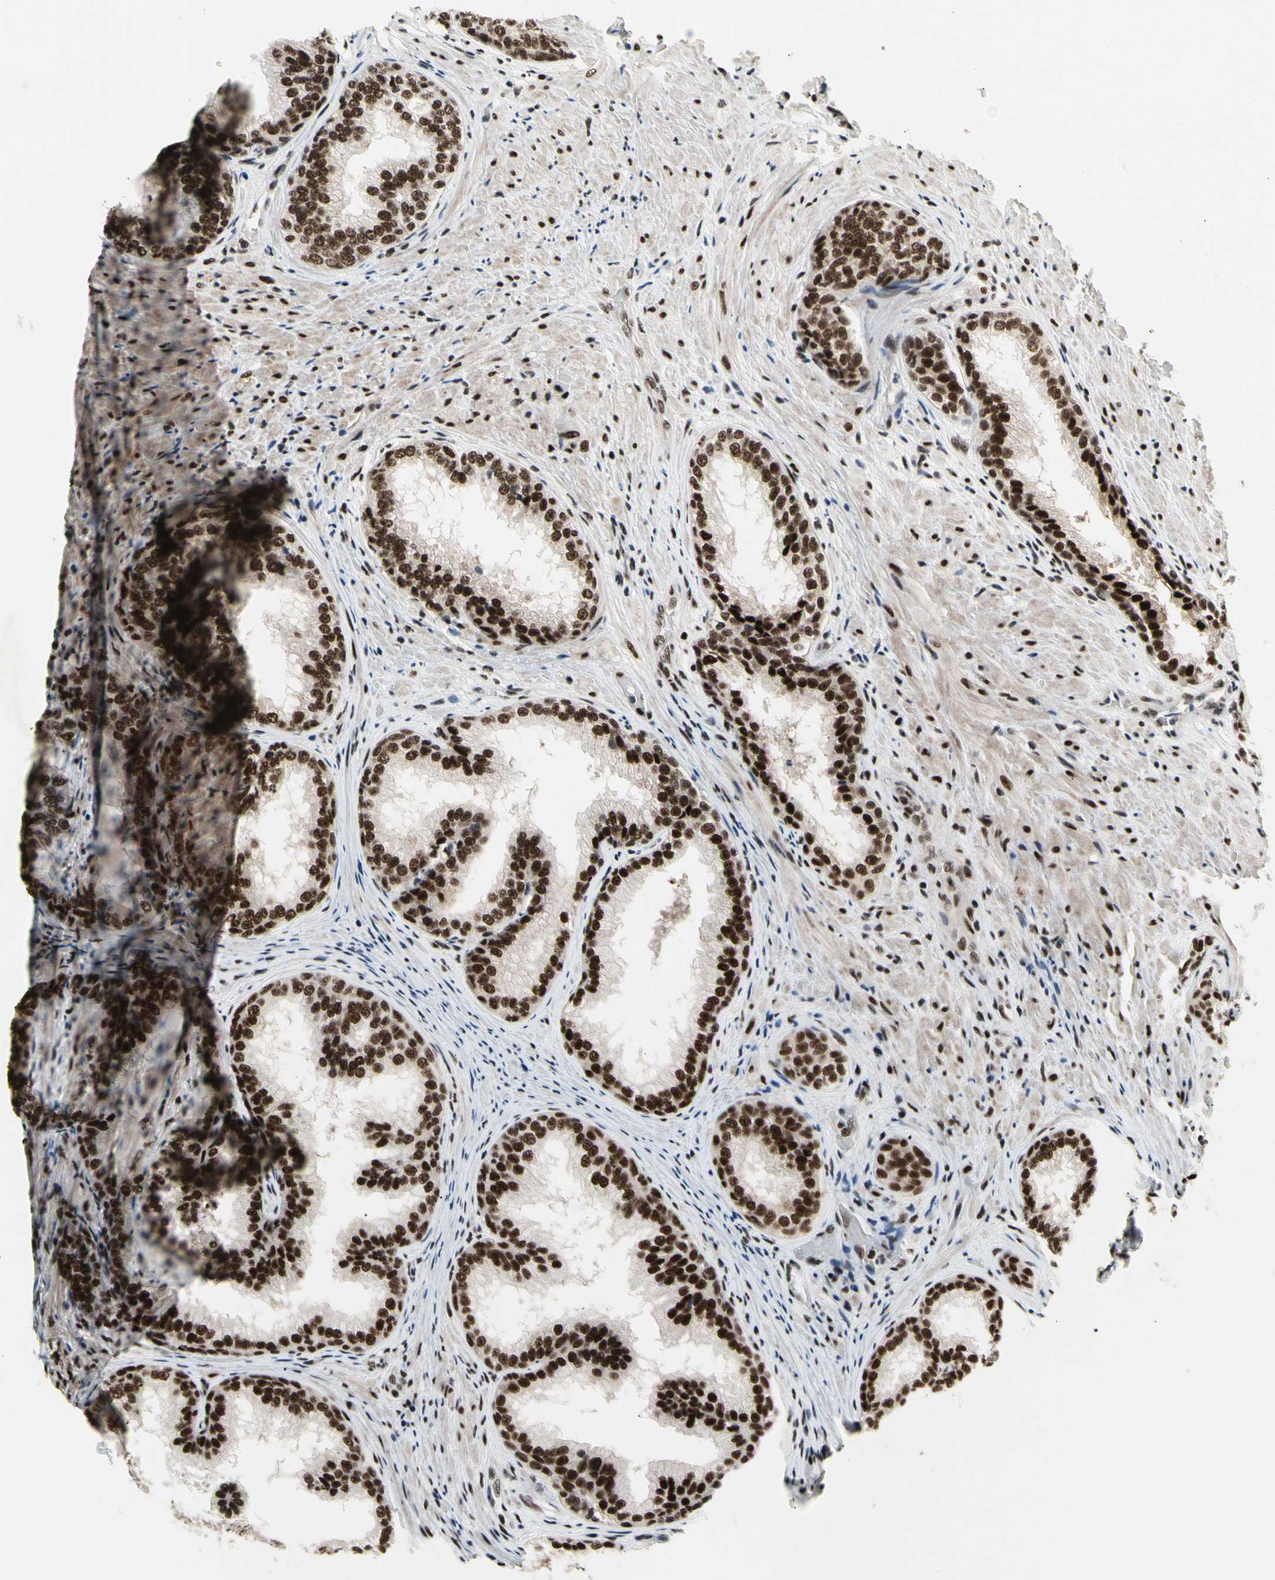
{"staining": {"intensity": "strong", "quantity": ">75%", "location": "nuclear"}, "tissue": "prostate", "cell_type": "Glandular cells", "image_type": "normal", "snomed": [{"axis": "morphology", "description": "Normal tissue, NOS"}, {"axis": "topography", "description": "Prostate"}], "caption": "Brown immunohistochemical staining in unremarkable prostate displays strong nuclear staining in about >75% of glandular cells. The protein is shown in brown color, while the nuclei are stained blue.", "gene": "SRSF11", "patient": {"sex": "male", "age": 76}}